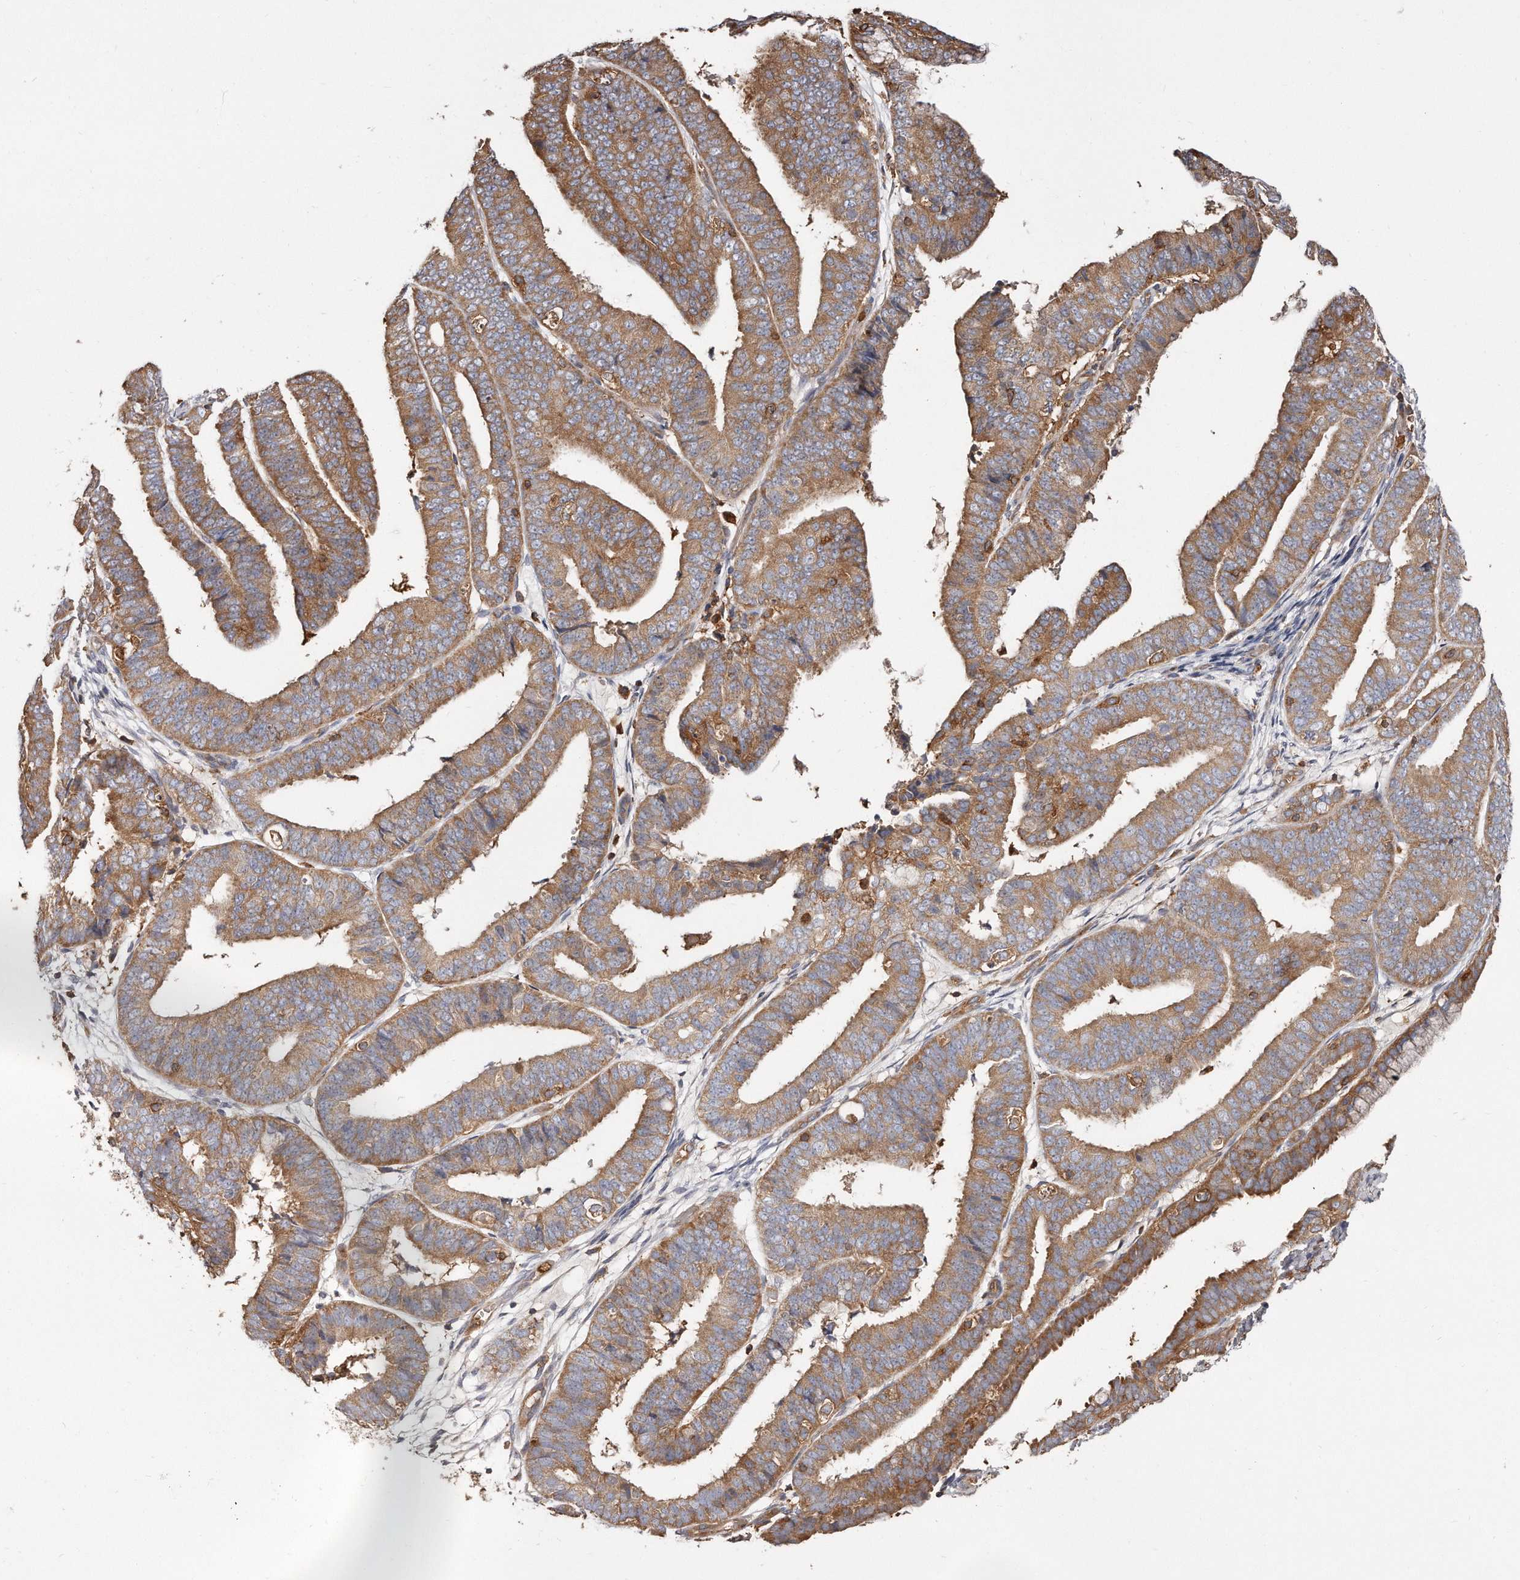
{"staining": {"intensity": "moderate", "quantity": ">75%", "location": "cytoplasmic/membranous"}, "tissue": "endometrial cancer", "cell_type": "Tumor cells", "image_type": "cancer", "snomed": [{"axis": "morphology", "description": "Adenocarcinoma, NOS"}, {"axis": "topography", "description": "Endometrium"}], "caption": "High-magnification brightfield microscopy of adenocarcinoma (endometrial) stained with DAB (brown) and counterstained with hematoxylin (blue). tumor cells exhibit moderate cytoplasmic/membranous positivity is identified in about>75% of cells.", "gene": "CAP1", "patient": {"sex": "female", "age": 63}}